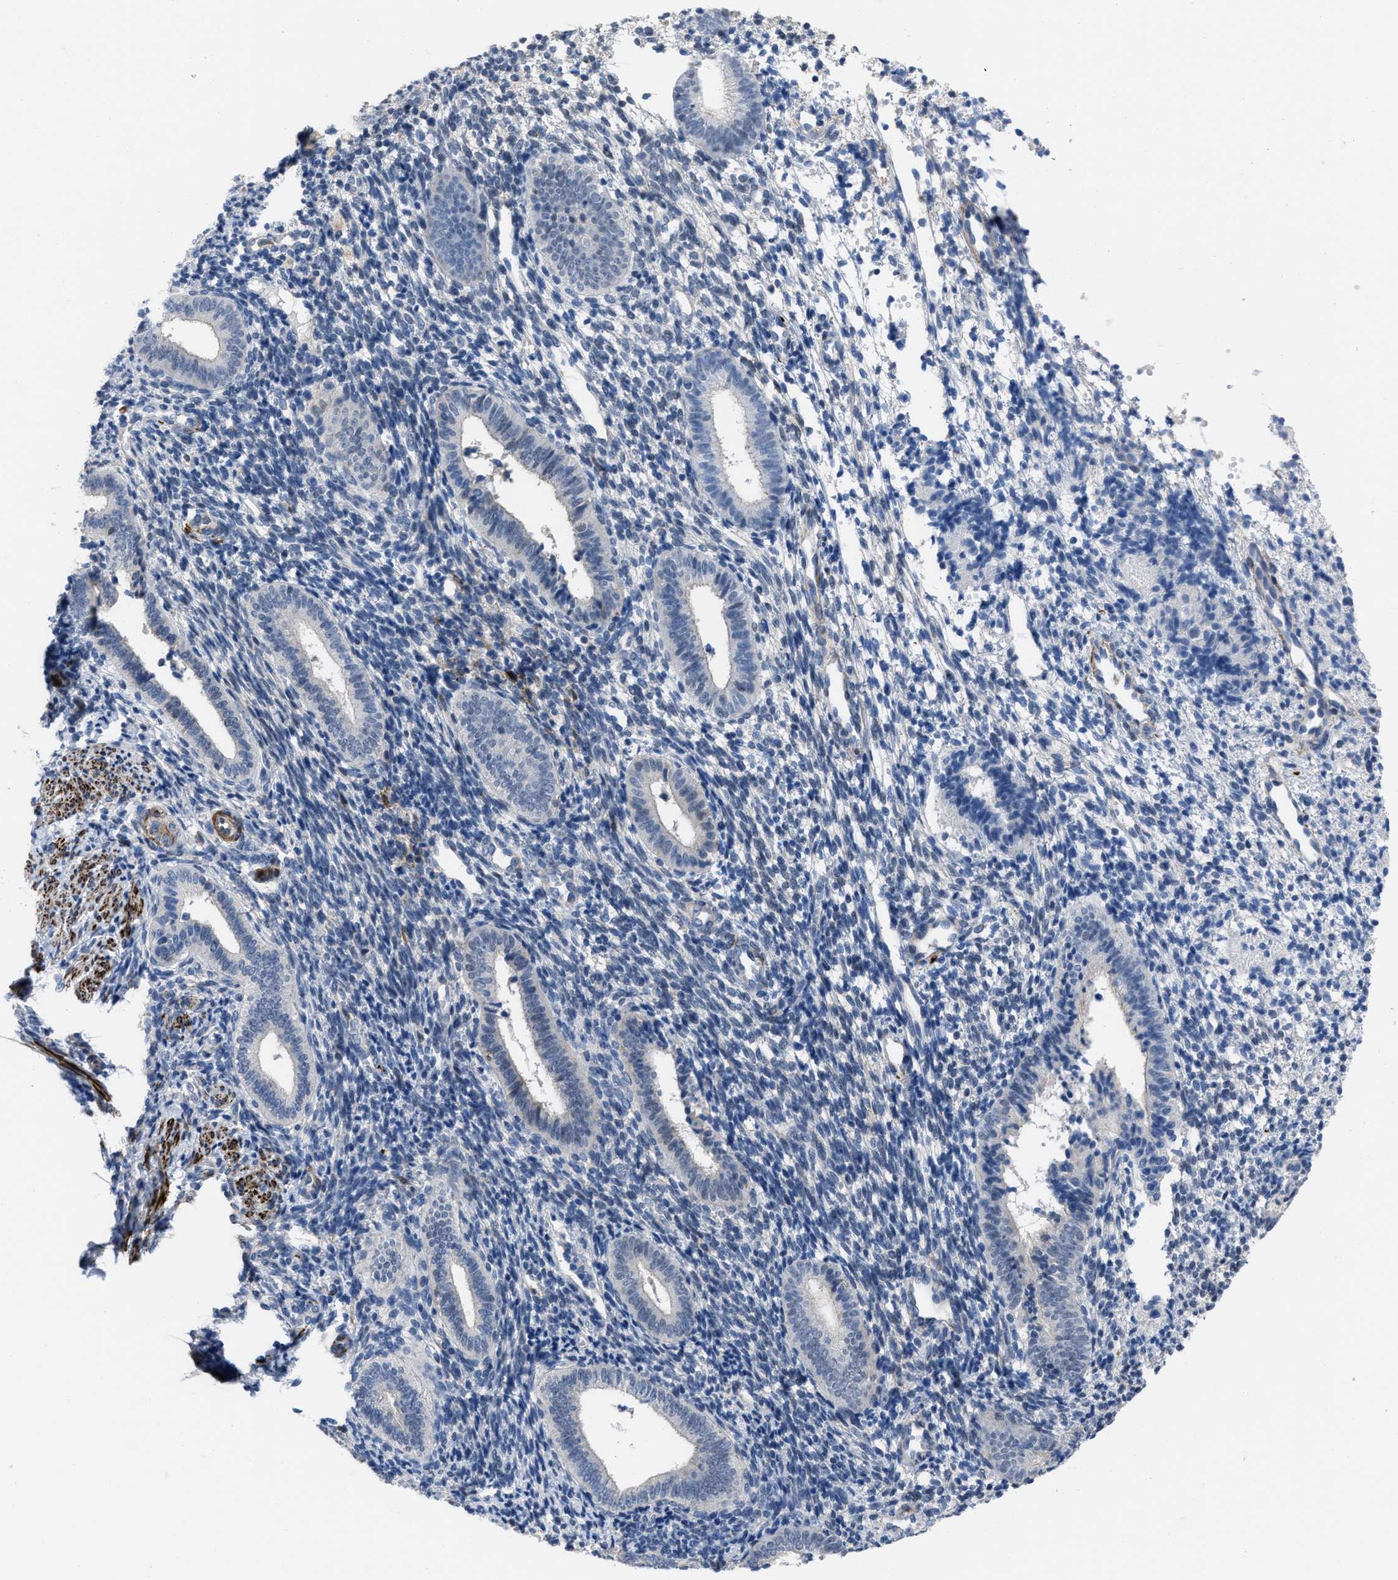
{"staining": {"intensity": "negative", "quantity": "none", "location": "none"}, "tissue": "endometrium", "cell_type": "Cells in endometrial stroma", "image_type": "normal", "snomed": [{"axis": "morphology", "description": "Normal tissue, NOS"}, {"axis": "topography", "description": "Uterus"}, {"axis": "topography", "description": "Endometrium"}], "caption": "This micrograph is of normal endometrium stained with immunohistochemistry to label a protein in brown with the nuclei are counter-stained blue. There is no positivity in cells in endometrial stroma.", "gene": "PRMT2", "patient": {"sex": "female", "age": 33}}